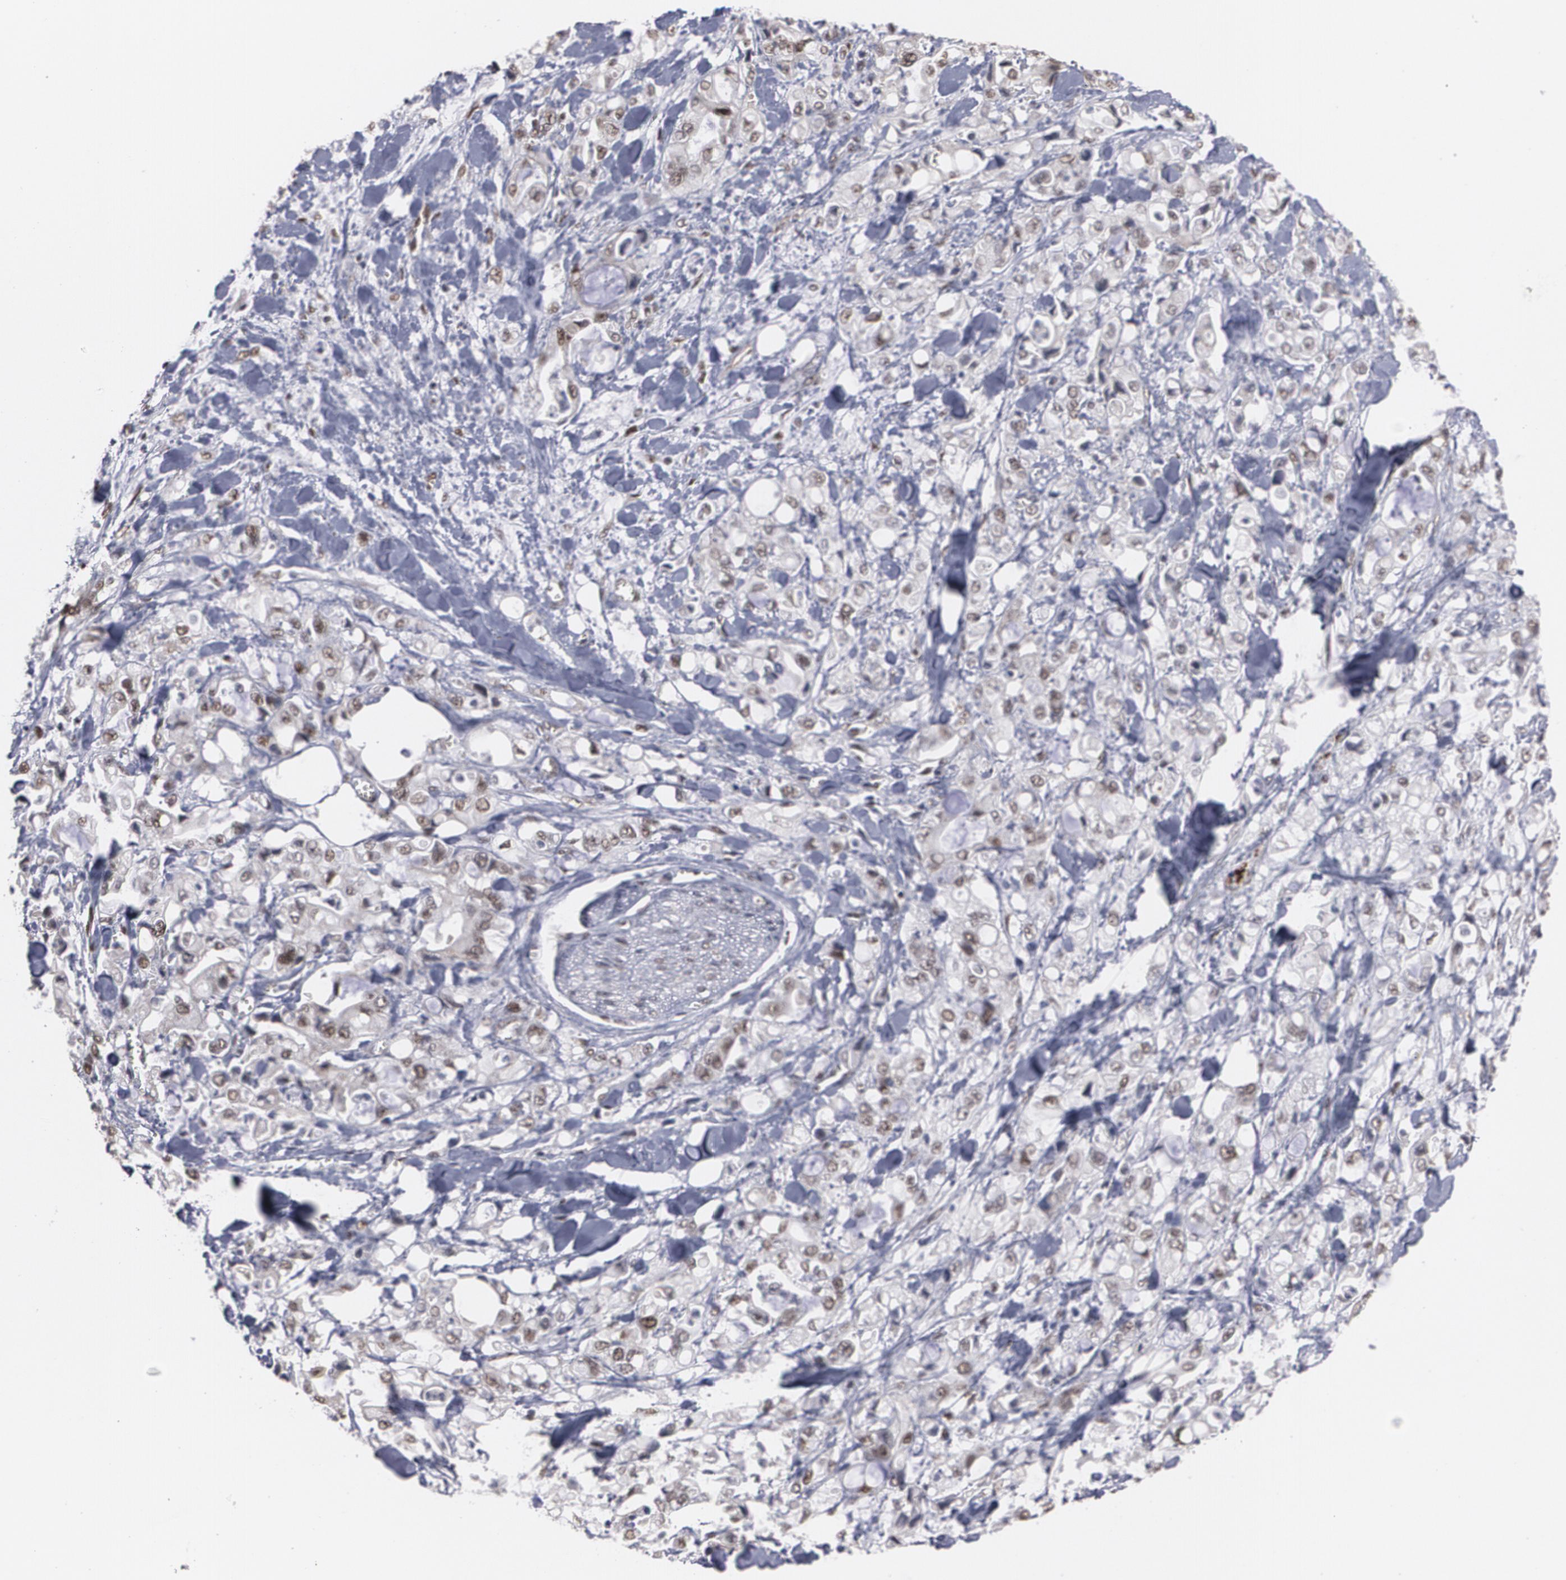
{"staining": {"intensity": "moderate", "quantity": "25%-75%", "location": "nuclear"}, "tissue": "pancreatic cancer", "cell_type": "Tumor cells", "image_type": "cancer", "snomed": [{"axis": "morphology", "description": "Adenocarcinoma, NOS"}, {"axis": "topography", "description": "Pancreas"}], "caption": "Tumor cells display moderate nuclear expression in approximately 25%-75% of cells in pancreatic cancer.", "gene": "ZNF75A", "patient": {"sex": "male", "age": 70}}